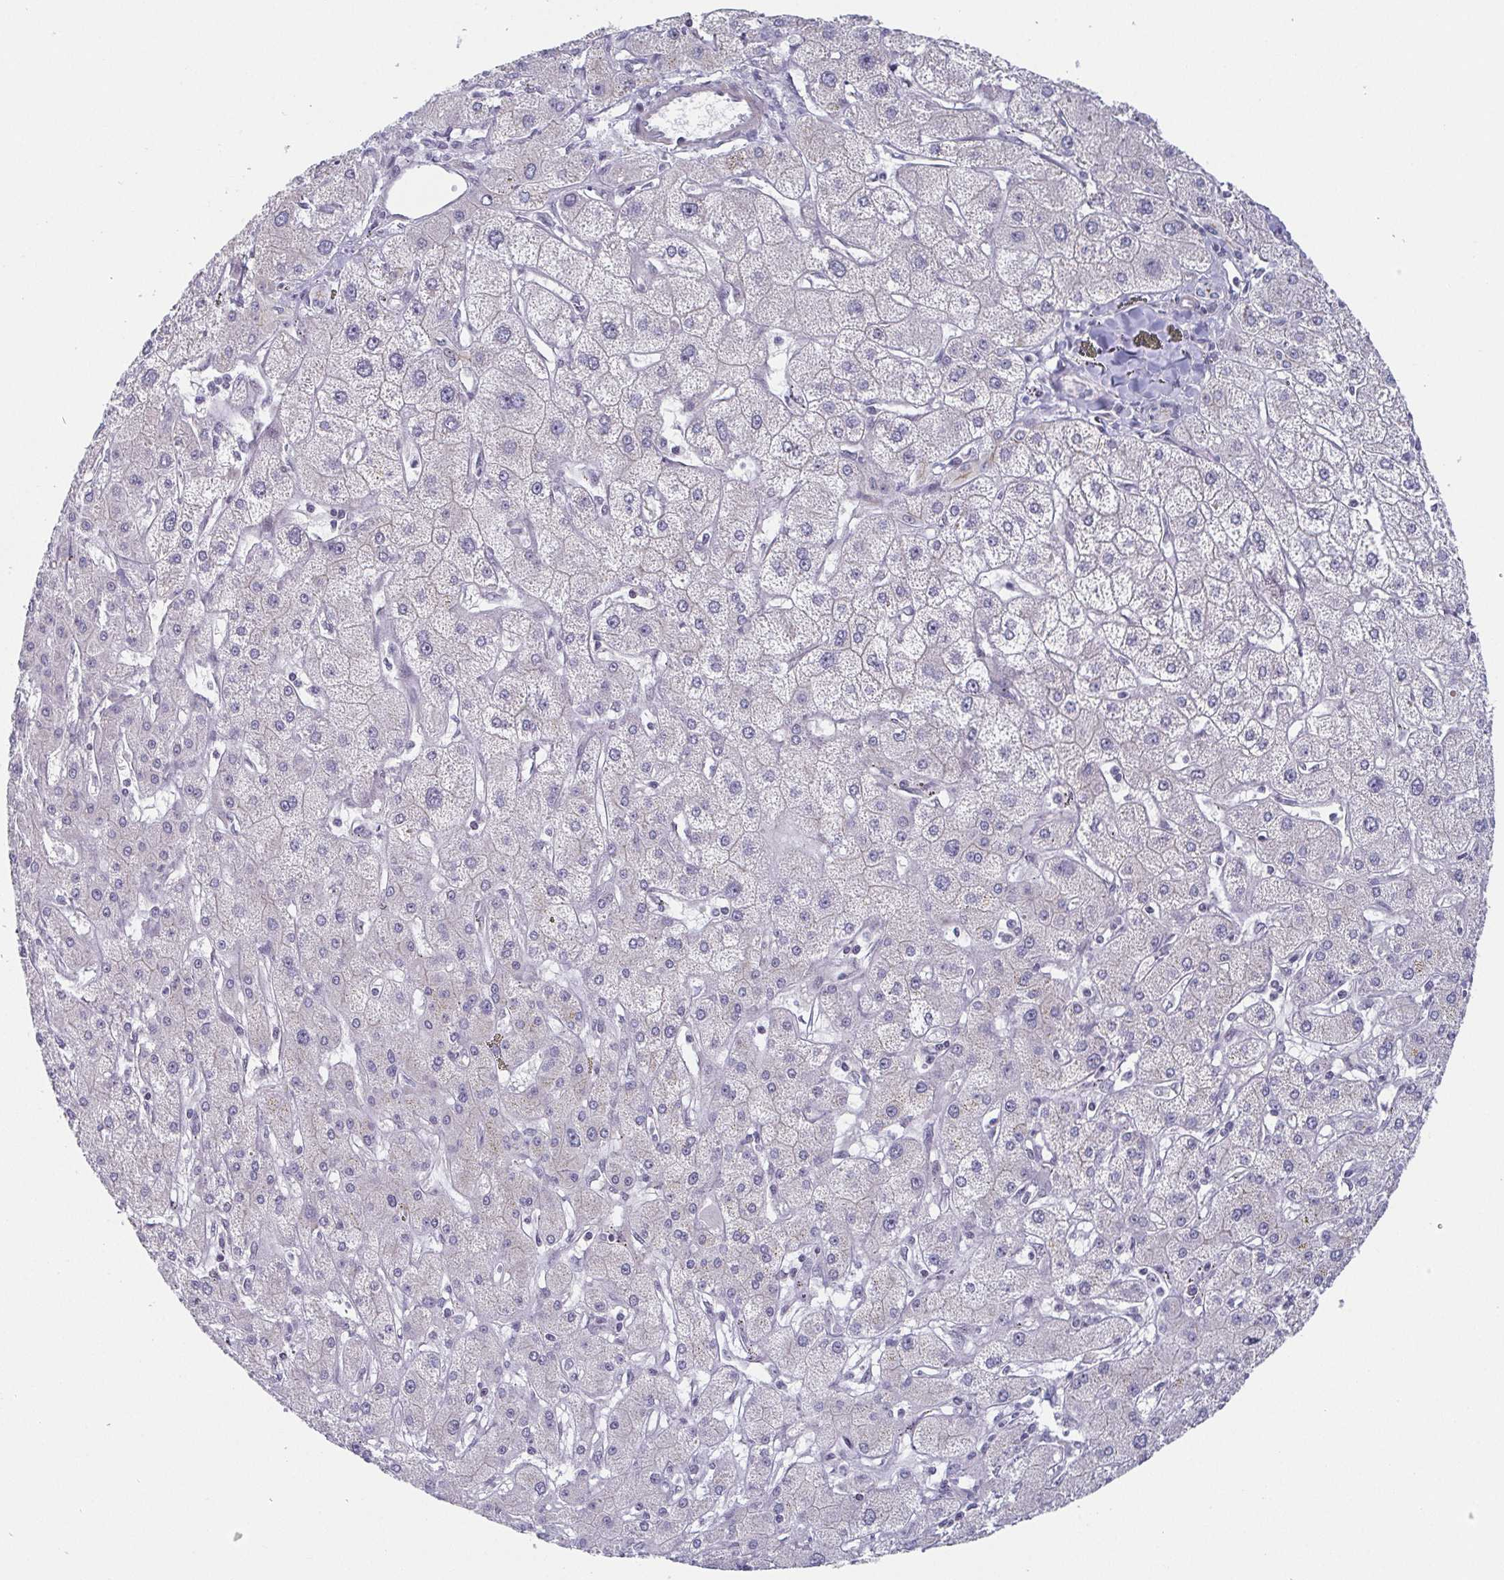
{"staining": {"intensity": "negative", "quantity": "none", "location": "none"}, "tissue": "liver cancer", "cell_type": "Tumor cells", "image_type": "cancer", "snomed": [{"axis": "morphology", "description": "Cholangiocarcinoma"}, {"axis": "topography", "description": "Liver"}], "caption": "The photomicrograph reveals no significant staining in tumor cells of liver cancer (cholangiocarcinoma).", "gene": "EXOSC7", "patient": {"sex": "female", "age": 60}}